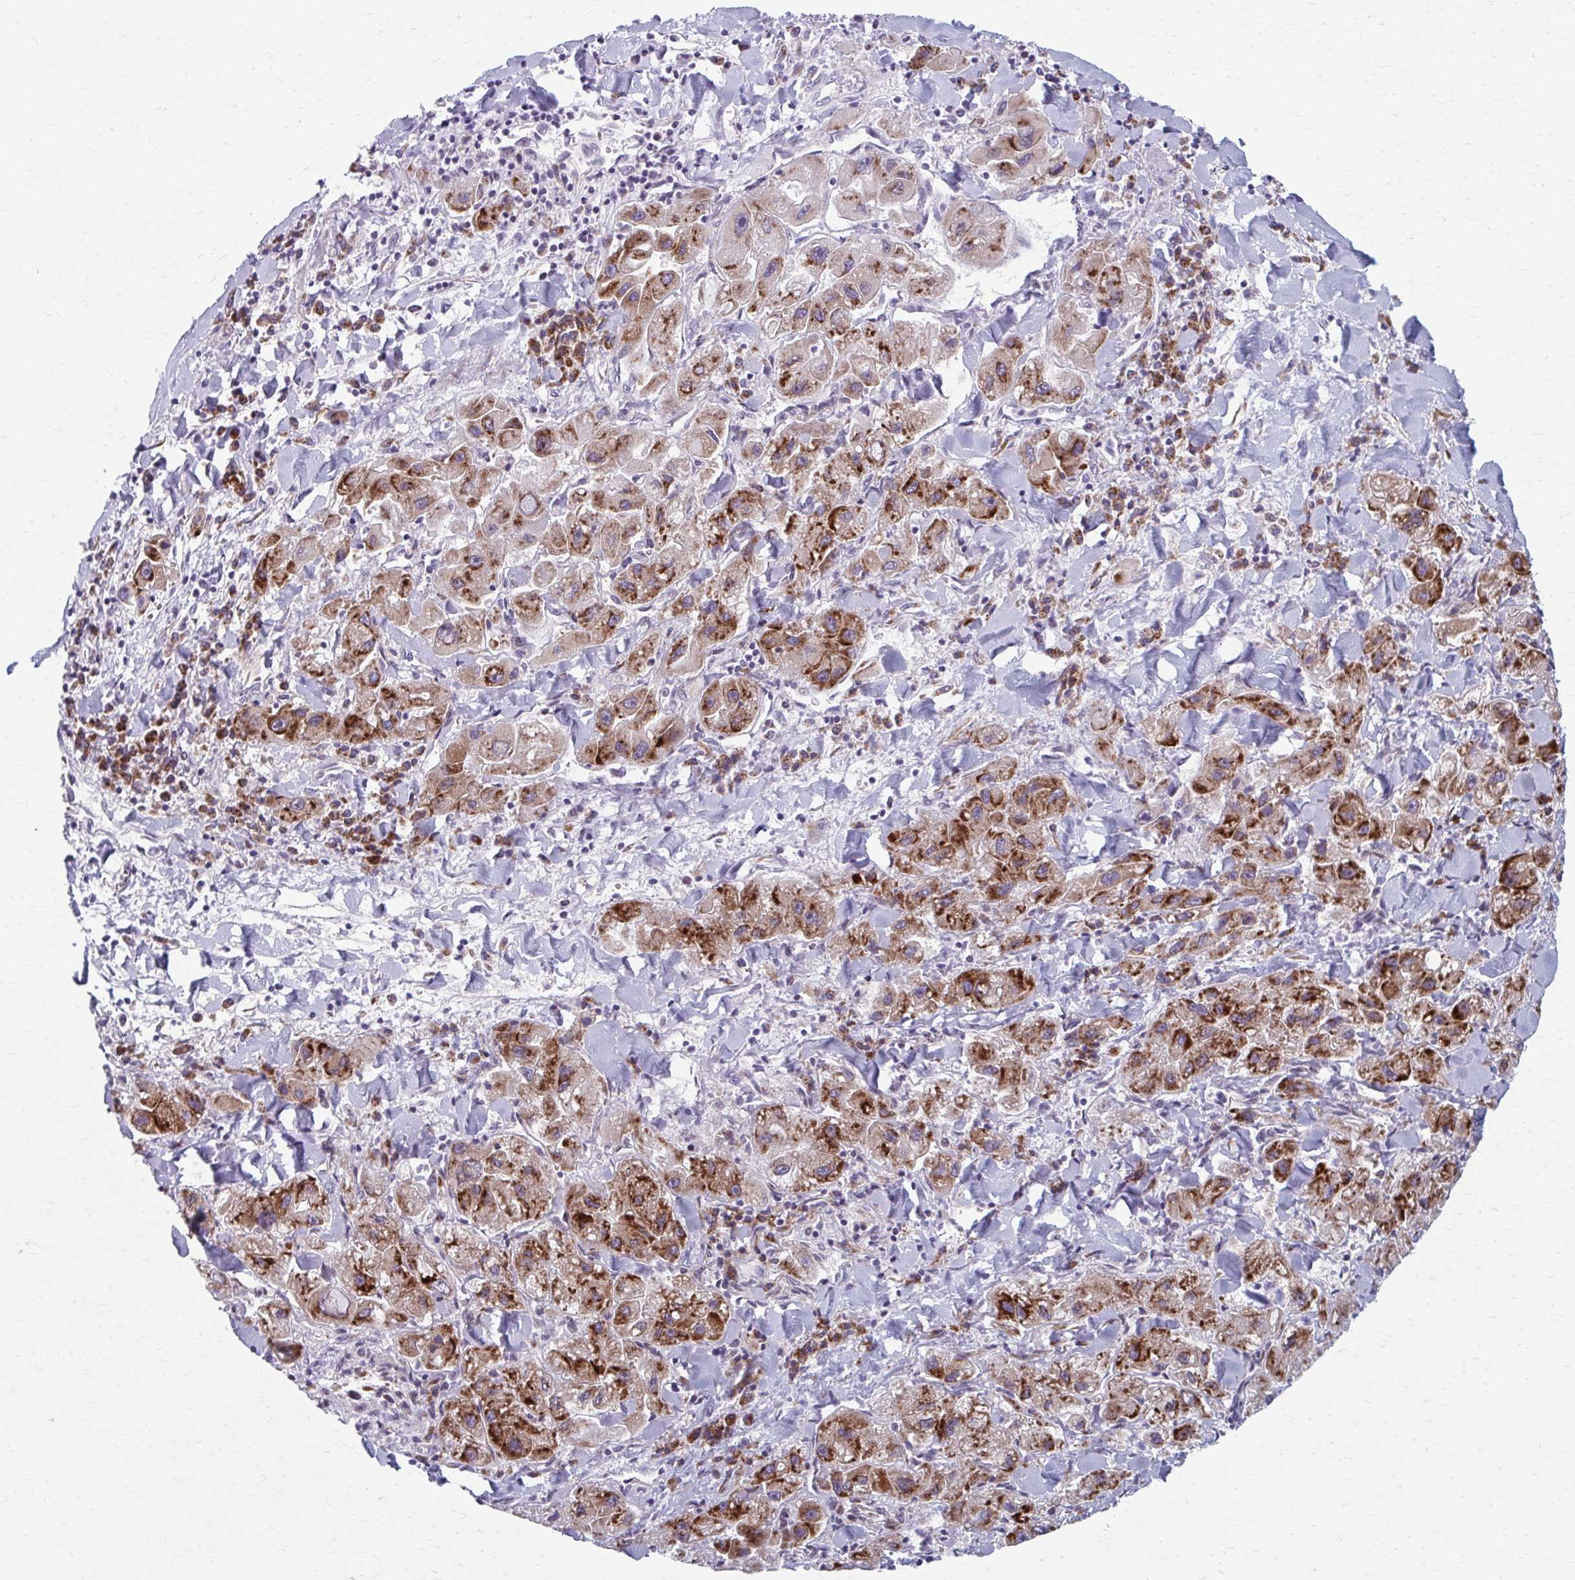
{"staining": {"intensity": "strong", "quantity": "25%-75%", "location": "cytoplasmic/membranous"}, "tissue": "liver cancer", "cell_type": "Tumor cells", "image_type": "cancer", "snomed": [{"axis": "morphology", "description": "Carcinoma, Hepatocellular, NOS"}, {"axis": "topography", "description": "Liver"}], "caption": "Brown immunohistochemical staining in human hepatocellular carcinoma (liver) shows strong cytoplasmic/membranous staining in approximately 25%-75% of tumor cells. Using DAB (3,3'-diaminobenzidine) (brown) and hematoxylin (blue) stains, captured at high magnification using brightfield microscopy.", "gene": "OLFM2", "patient": {"sex": "male", "age": 24}}